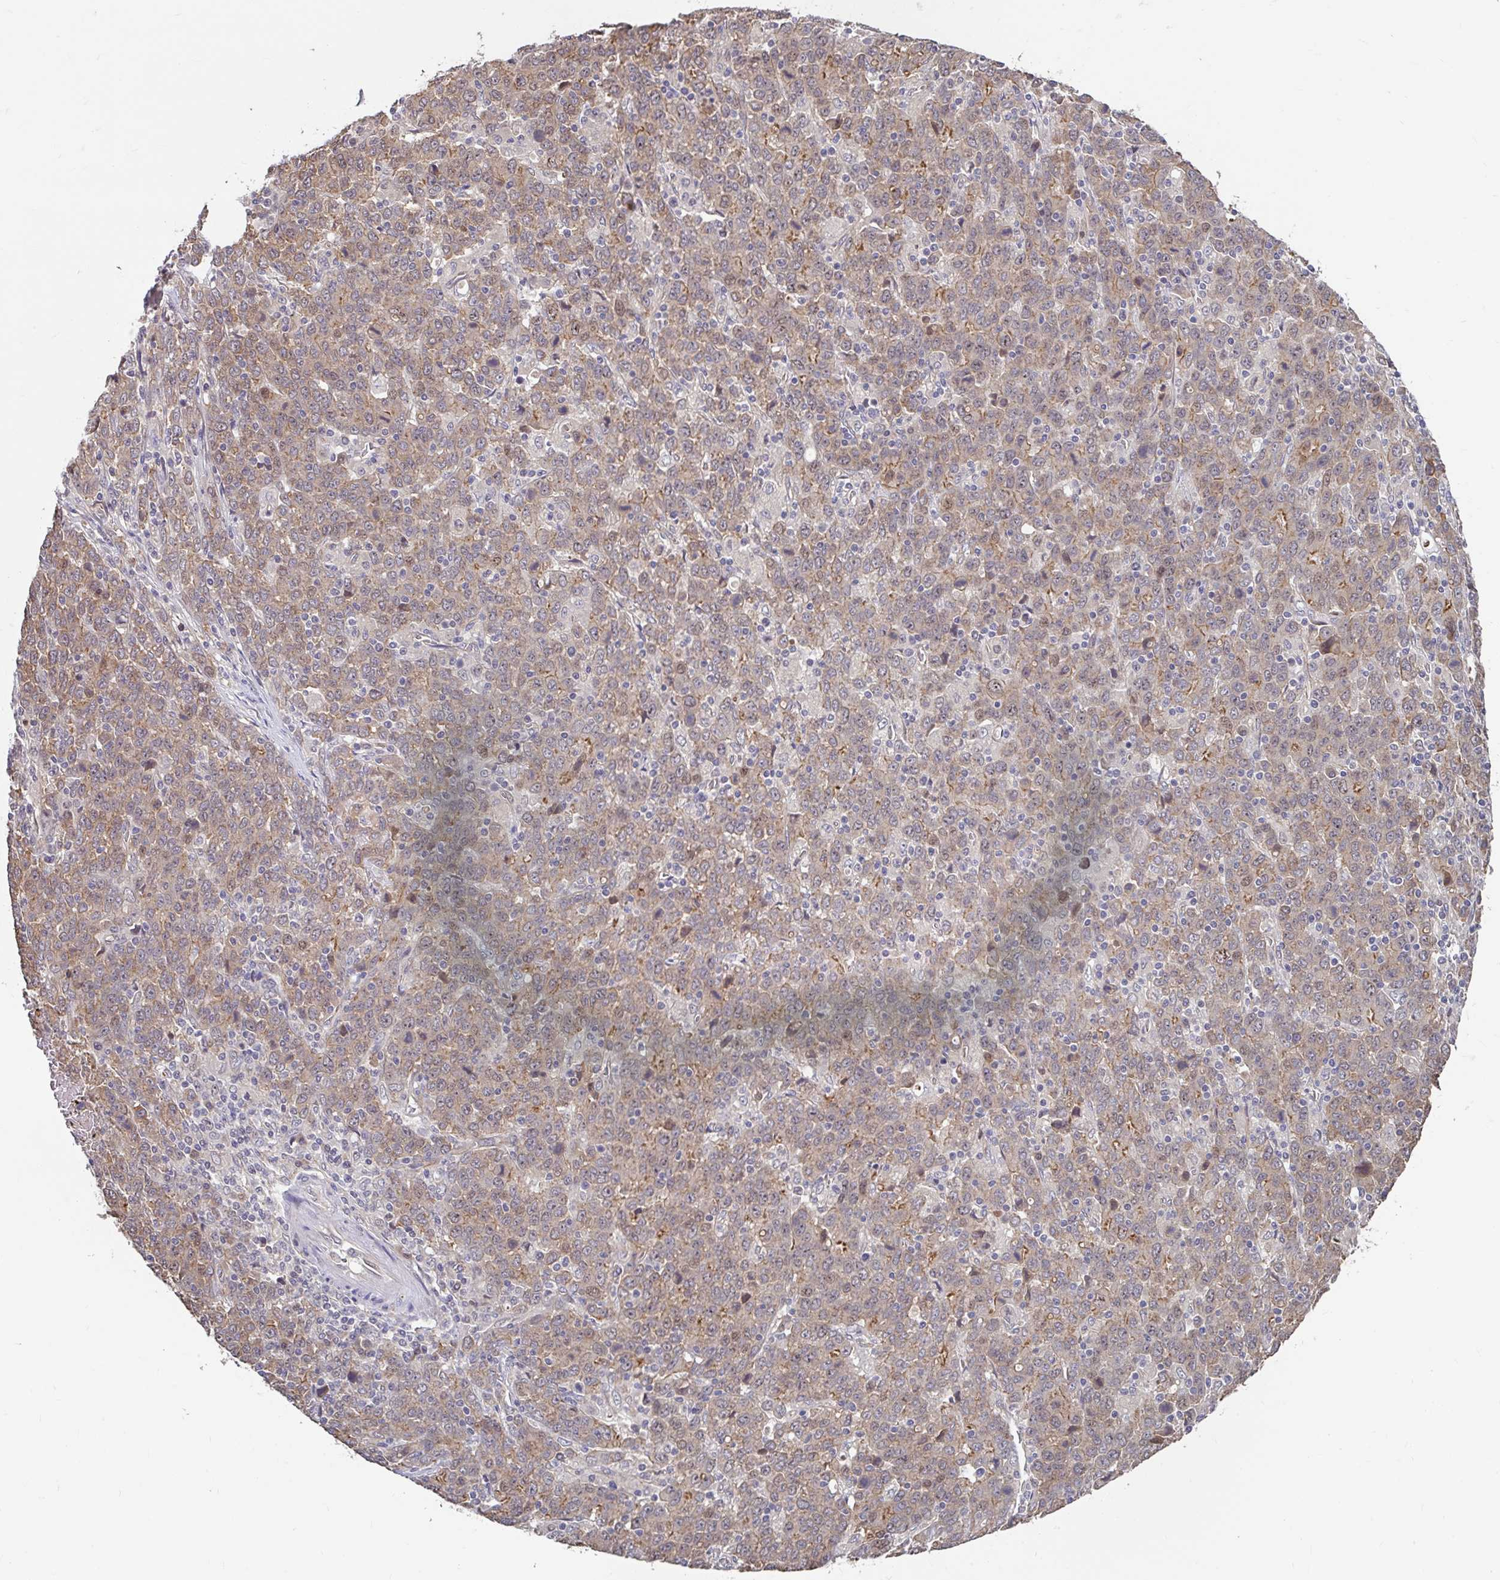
{"staining": {"intensity": "moderate", "quantity": "25%-75%", "location": "cytoplasmic/membranous"}, "tissue": "stomach cancer", "cell_type": "Tumor cells", "image_type": "cancer", "snomed": [{"axis": "morphology", "description": "Adenocarcinoma, NOS"}, {"axis": "topography", "description": "Stomach, upper"}], "caption": "High-magnification brightfield microscopy of adenocarcinoma (stomach) stained with DAB (3,3'-diaminobenzidine) (brown) and counterstained with hematoxylin (blue). tumor cells exhibit moderate cytoplasmic/membranous positivity is appreciated in approximately25%-75% of cells. (IHC, brightfield microscopy, high magnification).", "gene": "STYXL1", "patient": {"sex": "male", "age": 69}}